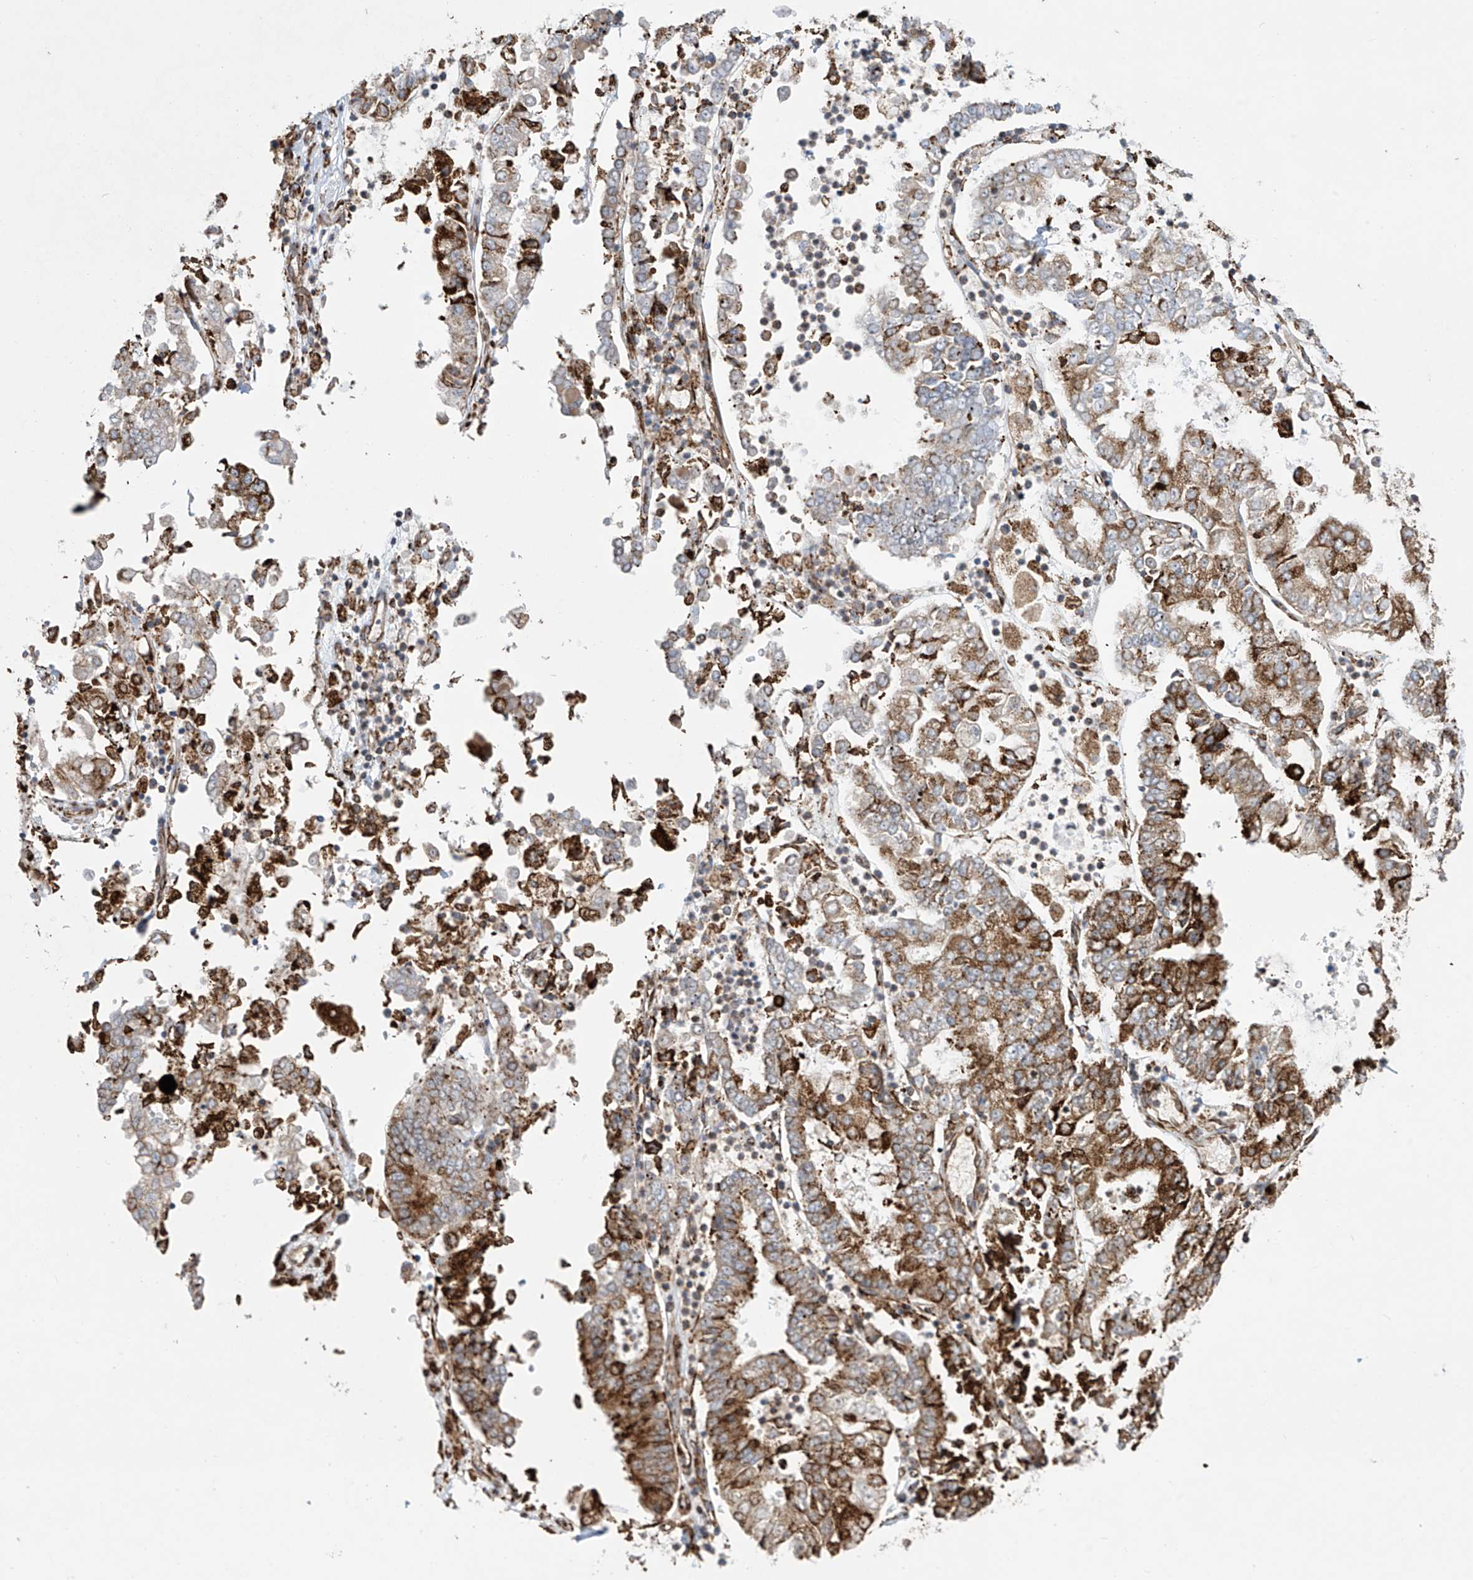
{"staining": {"intensity": "strong", "quantity": ">75%", "location": "cytoplasmic/membranous"}, "tissue": "stomach cancer", "cell_type": "Tumor cells", "image_type": "cancer", "snomed": [{"axis": "morphology", "description": "Adenocarcinoma, NOS"}, {"axis": "topography", "description": "Stomach"}], "caption": "Stomach cancer stained with a brown dye shows strong cytoplasmic/membranous positive positivity in approximately >75% of tumor cells.", "gene": "MX1", "patient": {"sex": "male", "age": 76}}